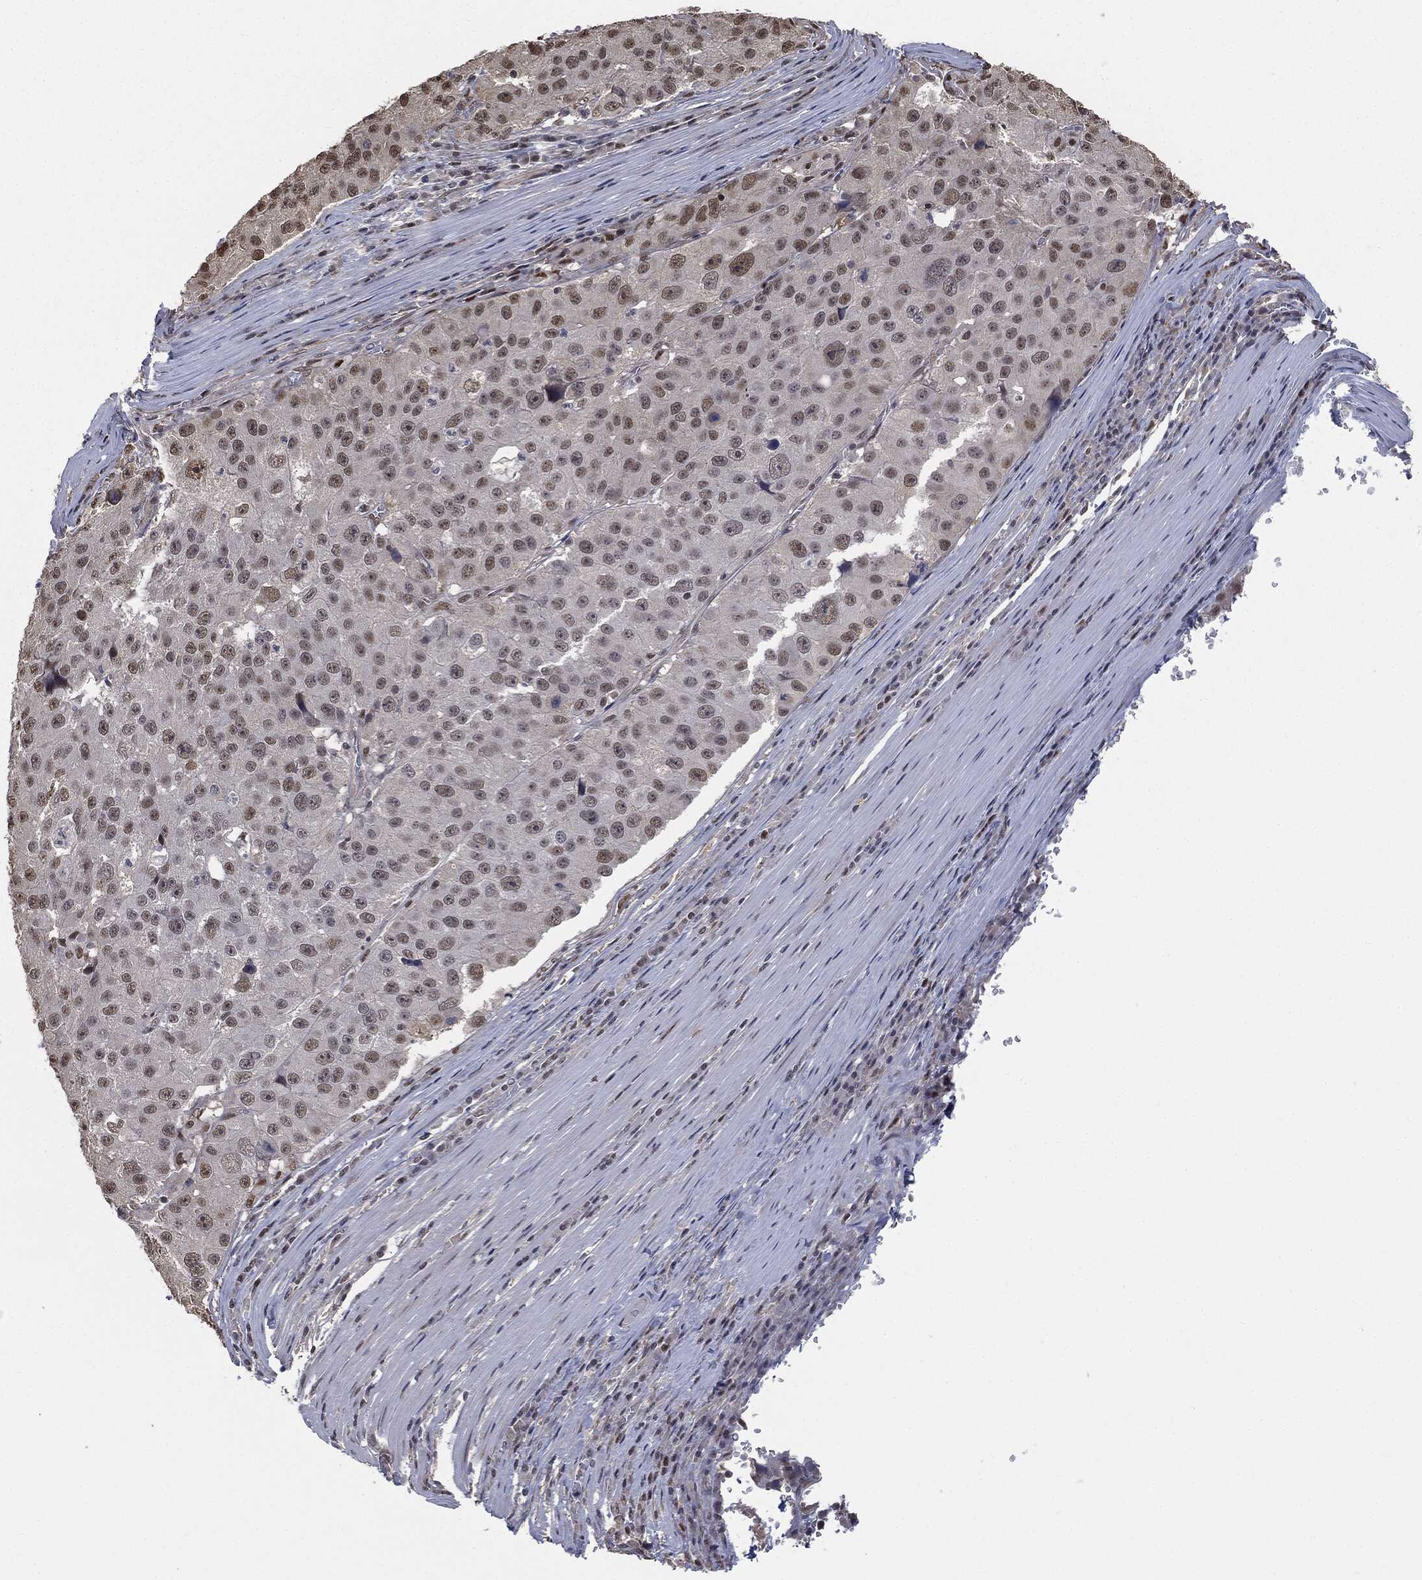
{"staining": {"intensity": "moderate", "quantity": "<25%", "location": "nuclear"}, "tissue": "stomach cancer", "cell_type": "Tumor cells", "image_type": "cancer", "snomed": [{"axis": "morphology", "description": "Adenocarcinoma, NOS"}, {"axis": "topography", "description": "Stomach"}], "caption": "A high-resolution micrograph shows immunohistochemistry (IHC) staining of adenocarcinoma (stomach), which exhibits moderate nuclear staining in about <25% of tumor cells.", "gene": "SHLD2", "patient": {"sex": "male", "age": 71}}